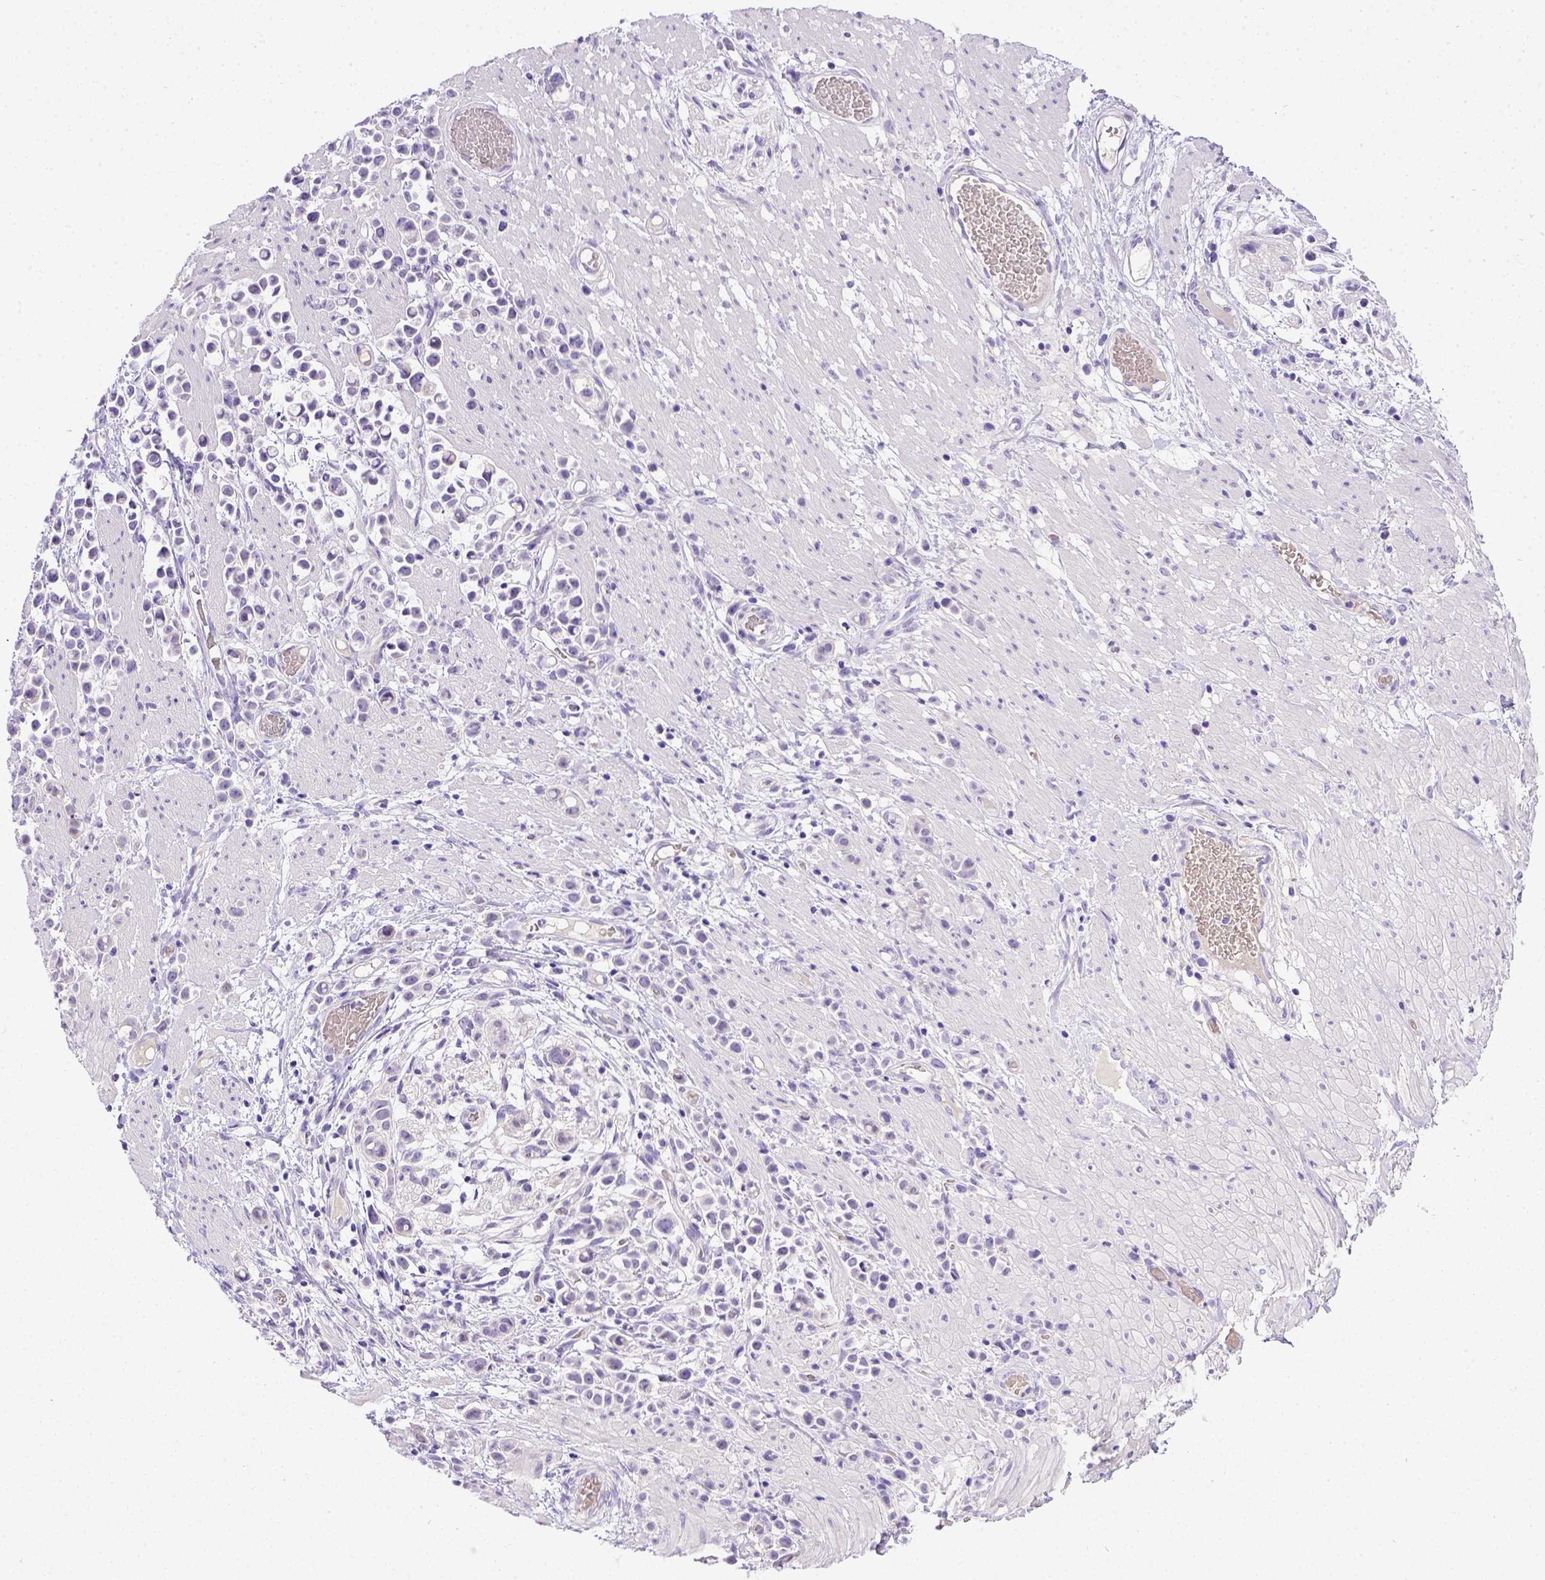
{"staining": {"intensity": "negative", "quantity": "none", "location": "none"}, "tissue": "stomach cancer", "cell_type": "Tumor cells", "image_type": "cancer", "snomed": [{"axis": "morphology", "description": "Adenocarcinoma, NOS"}, {"axis": "topography", "description": "Stomach"}], "caption": "Photomicrograph shows no significant protein staining in tumor cells of stomach cancer (adenocarcinoma). The staining was performed using DAB (3,3'-diaminobenzidine) to visualize the protein expression in brown, while the nuclei were stained in blue with hematoxylin (Magnification: 20x).", "gene": "BTN1A1", "patient": {"sex": "male", "age": 82}}